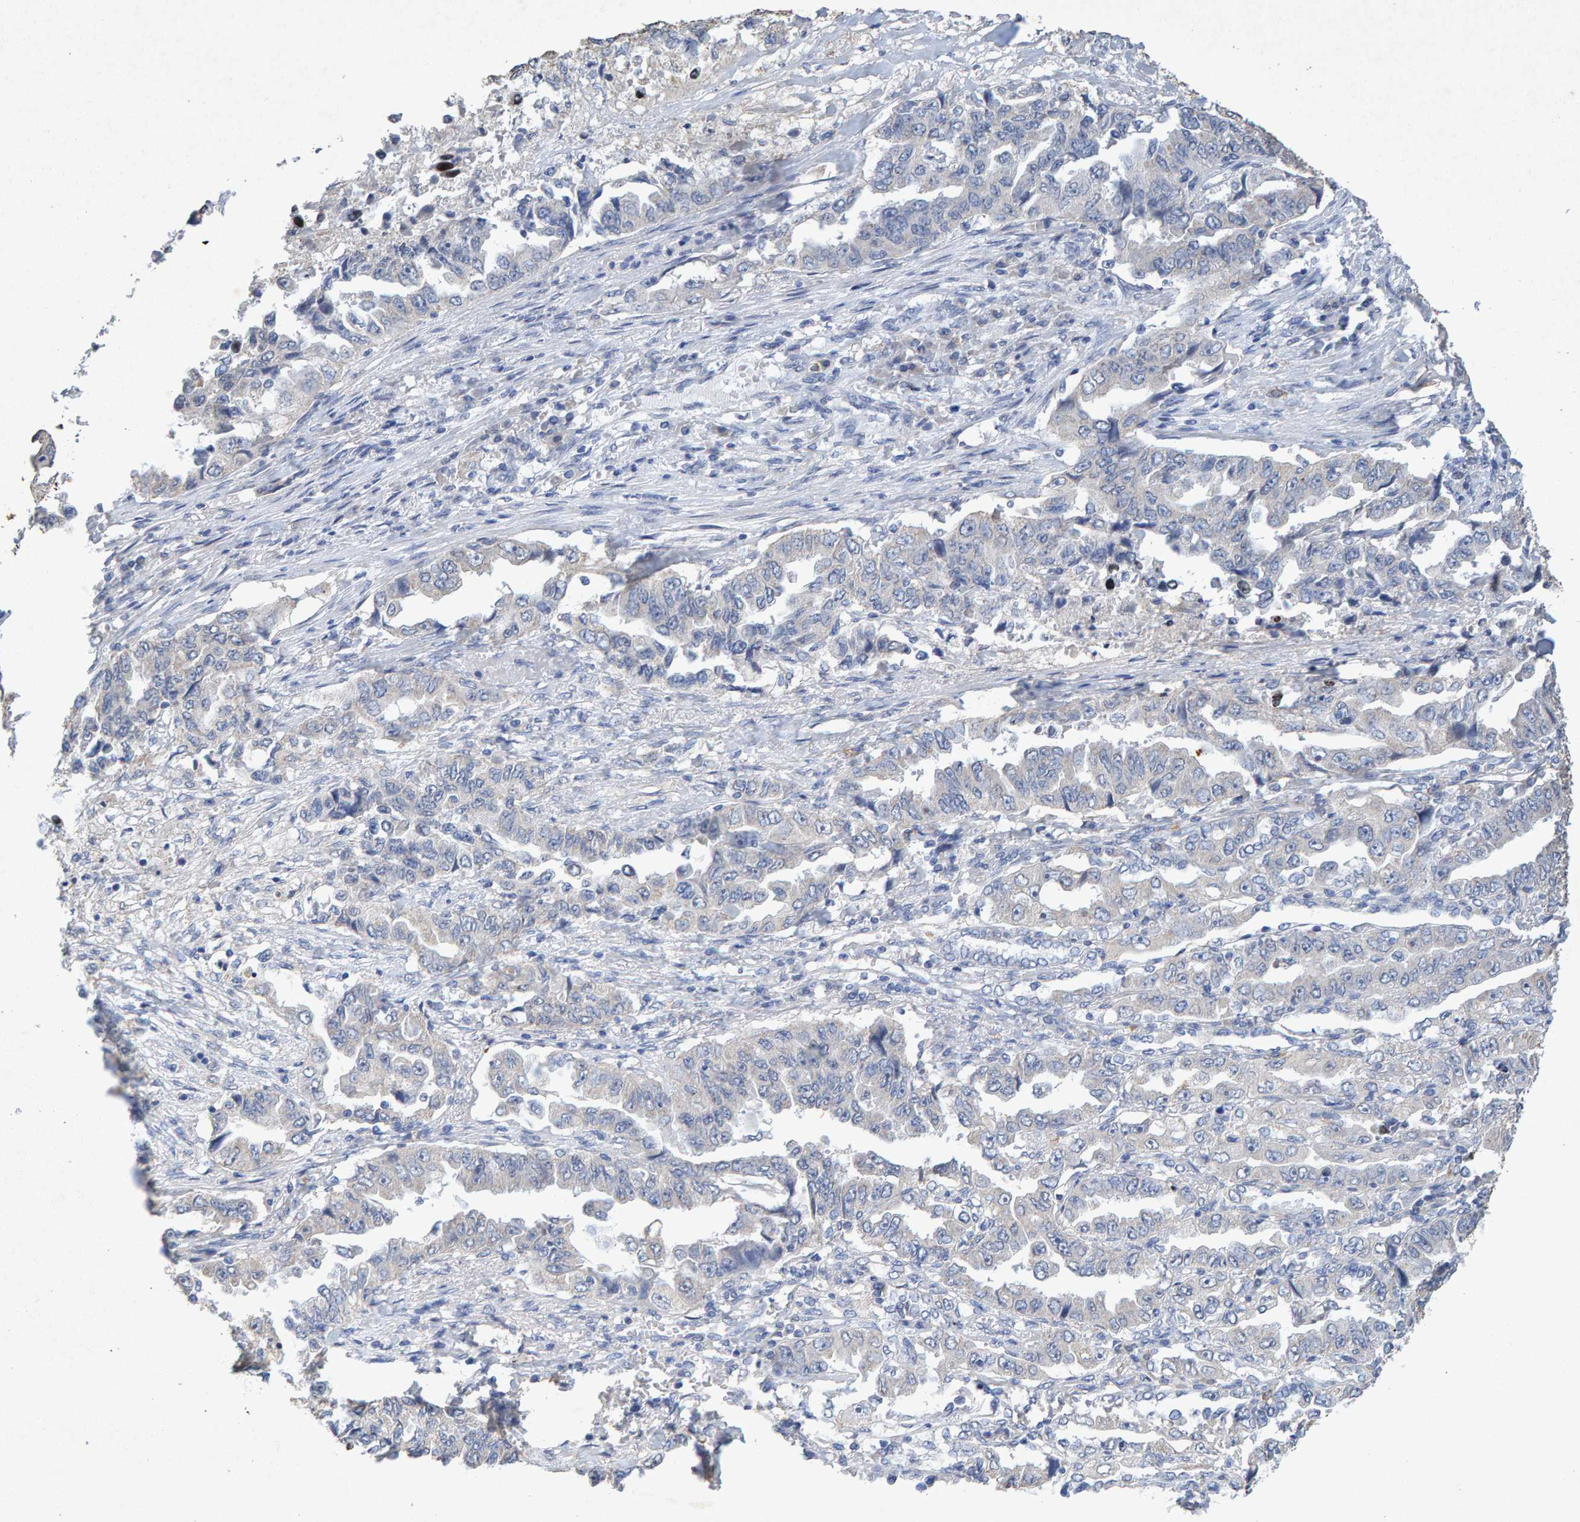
{"staining": {"intensity": "negative", "quantity": "none", "location": "none"}, "tissue": "lung cancer", "cell_type": "Tumor cells", "image_type": "cancer", "snomed": [{"axis": "morphology", "description": "Adenocarcinoma, NOS"}, {"axis": "topography", "description": "Lung"}], "caption": "Immunohistochemistry (IHC) micrograph of human lung cancer stained for a protein (brown), which displays no expression in tumor cells.", "gene": "CTH", "patient": {"sex": "female", "age": 51}}